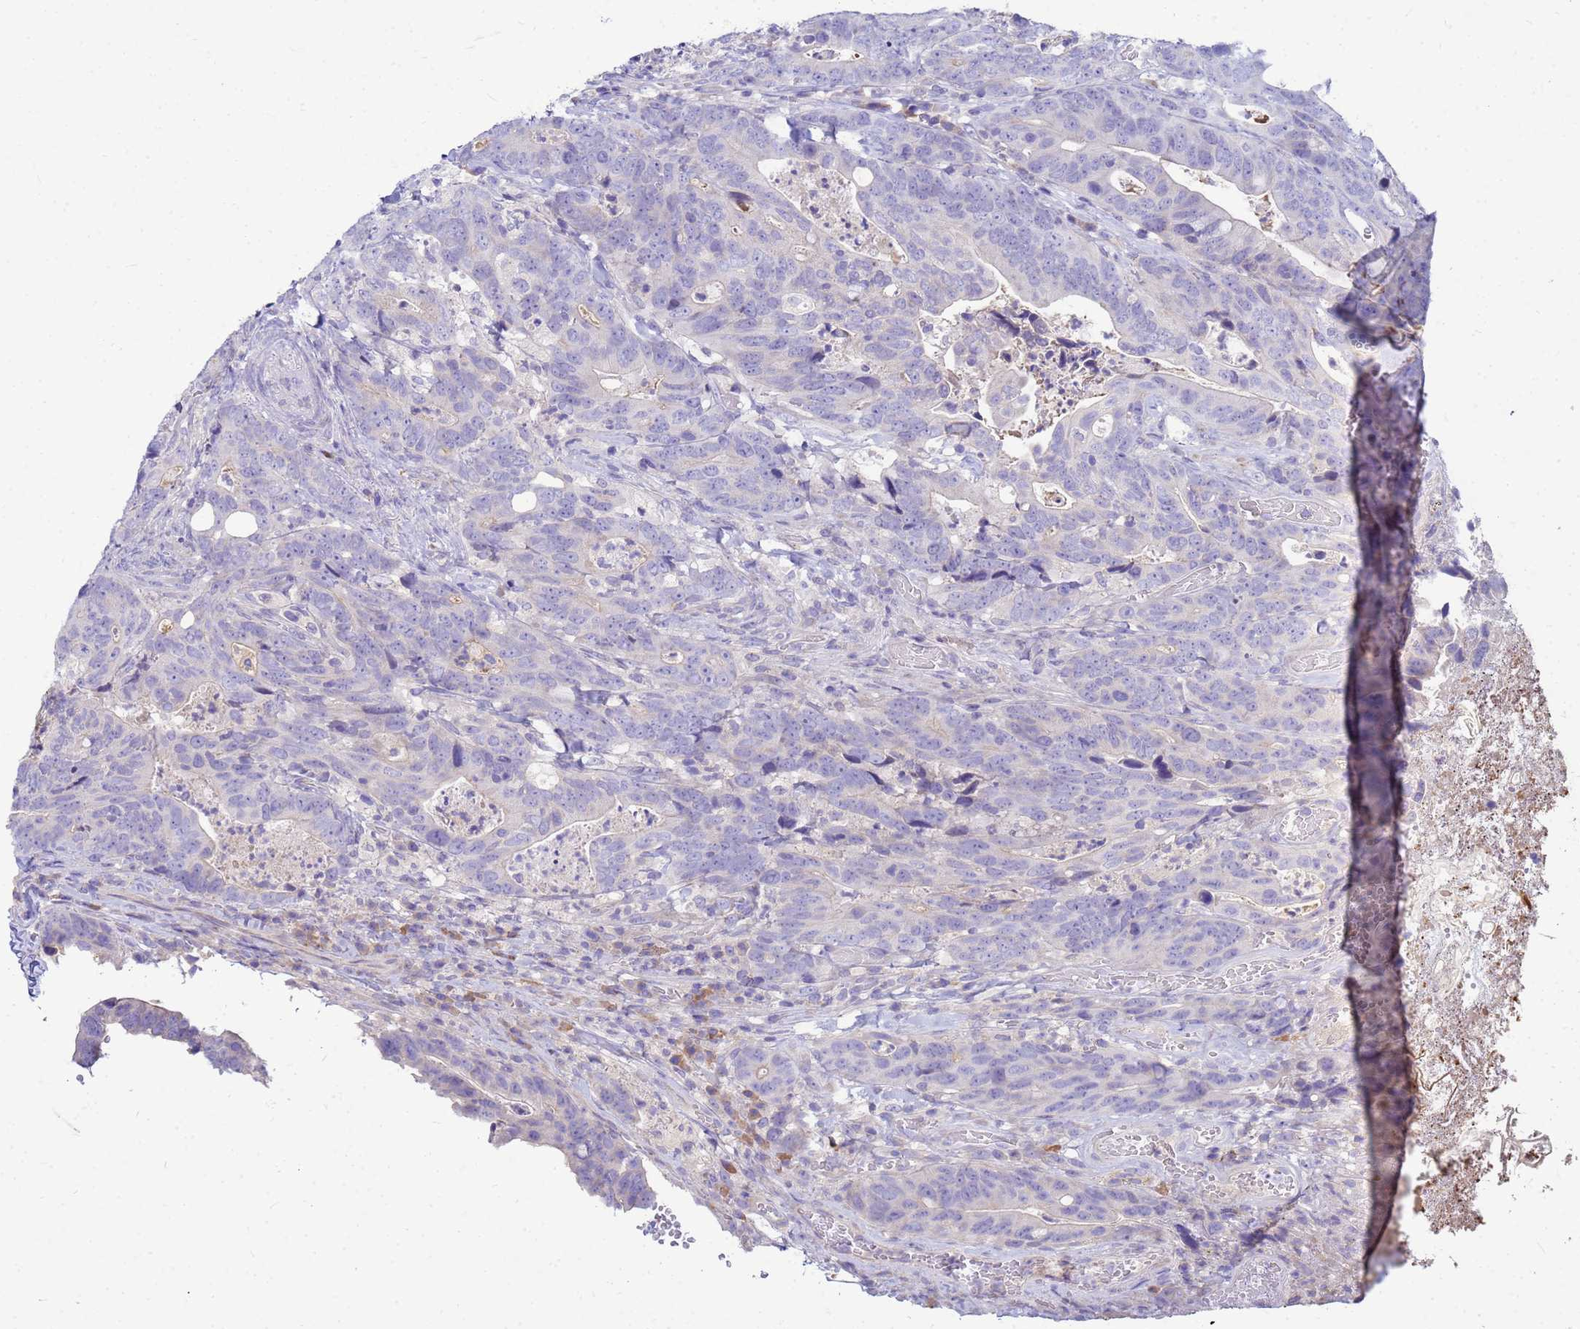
{"staining": {"intensity": "negative", "quantity": "none", "location": "none"}, "tissue": "colorectal cancer", "cell_type": "Tumor cells", "image_type": "cancer", "snomed": [{"axis": "morphology", "description": "Adenocarcinoma, NOS"}, {"axis": "topography", "description": "Colon"}], "caption": "IHC histopathology image of human adenocarcinoma (colorectal) stained for a protein (brown), which reveals no staining in tumor cells. The staining was performed using DAB to visualize the protein expression in brown, while the nuclei were stained in blue with hematoxylin (Magnification: 20x).", "gene": "DPRX", "patient": {"sex": "female", "age": 82}}